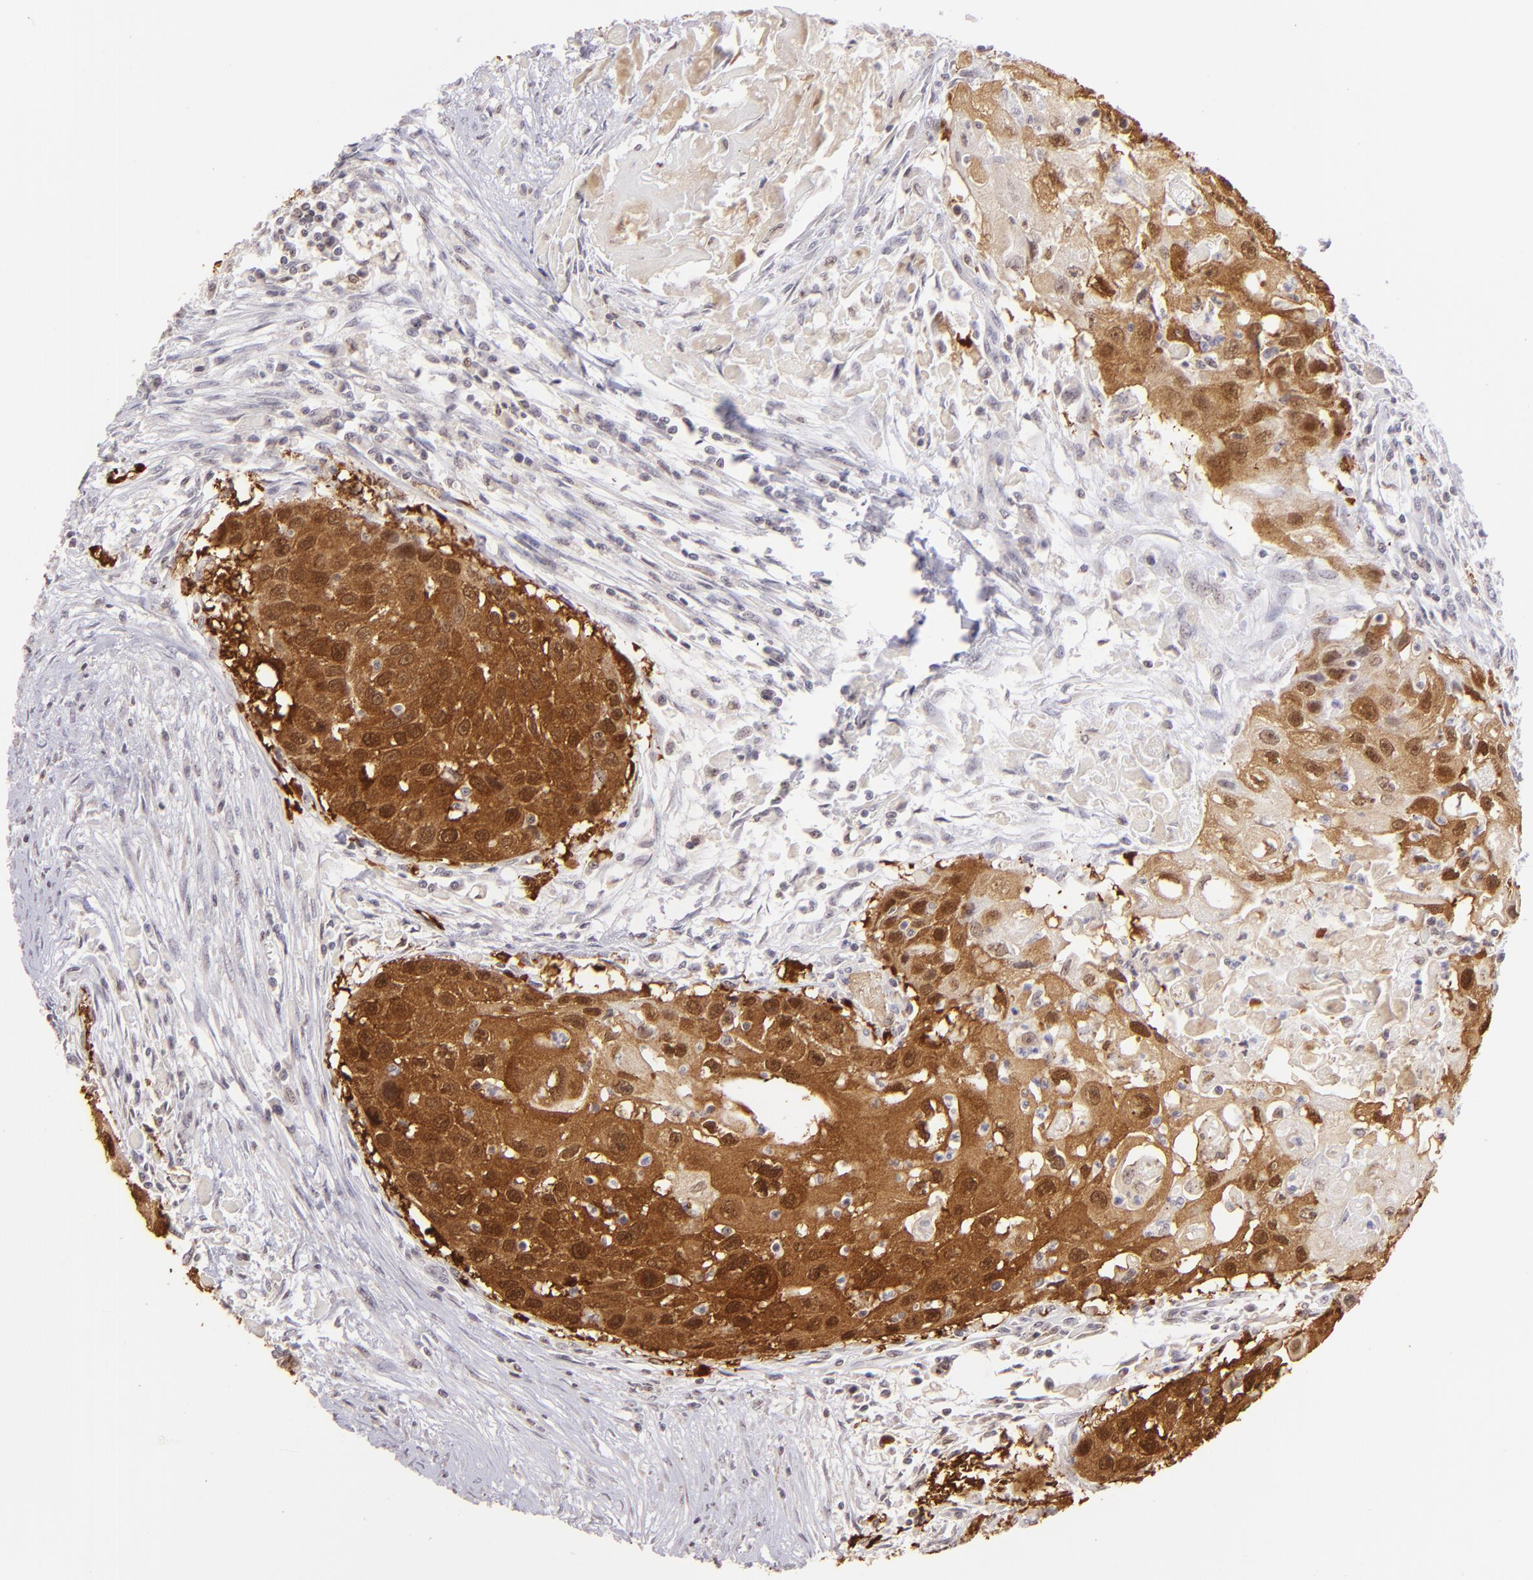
{"staining": {"intensity": "strong", "quantity": ">75%", "location": "cytoplasmic/membranous,nuclear"}, "tissue": "head and neck cancer", "cell_type": "Tumor cells", "image_type": "cancer", "snomed": [{"axis": "morphology", "description": "Squamous cell carcinoma, NOS"}, {"axis": "topography", "description": "Head-Neck"}], "caption": "Head and neck cancer stained with DAB (3,3'-diaminobenzidine) IHC reveals high levels of strong cytoplasmic/membranous and nuclear staining in about >75% of tumor cells. (Brightfield microscopy of DAB IHC at high magnification).", "gene": "MAGEA1", "patient": {"sex": "male", "age": 64}}